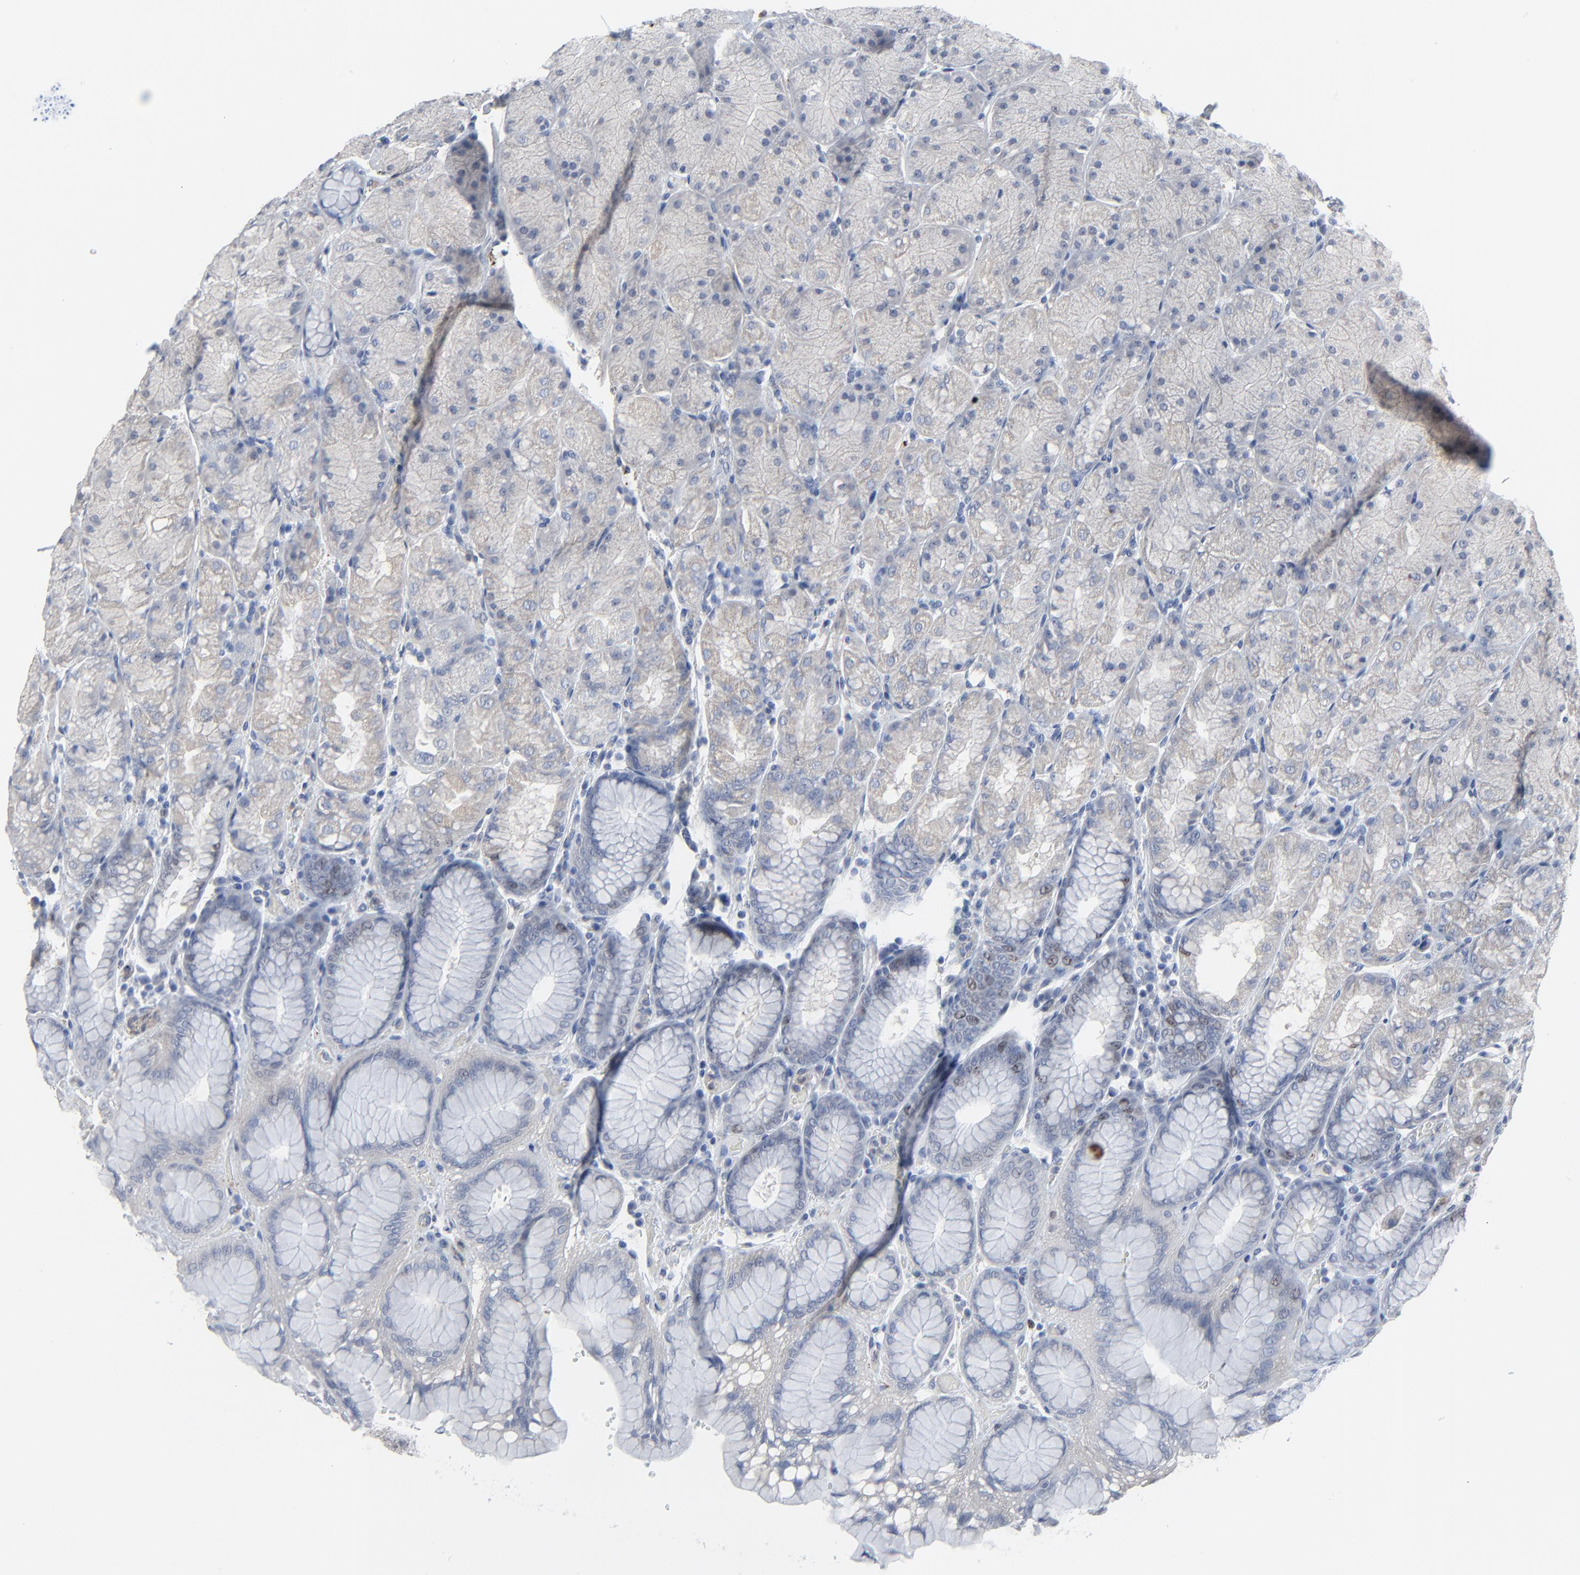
{"staining": {"intensity": "moderate", "quantity": "<25%", "location": "nuclear"}, "tissue": "stomach", "cell_type": "Glandular cells", "image_type": "normal", "snomed": [{"axis": "morphology", "description": "Normal tissue, NOS"}, {"axis": "topography", "description": "Stomach, upper"}, {"axis": "topography", "description": "Stomach"}], "caption": "Glandular cells show low levels of moderate nuclear staining in about <25% of cells in benign stomach. Nuclei are stained in blue.", "gene": "BIRC3", "patient": {"sex": "male", "age": 76}}